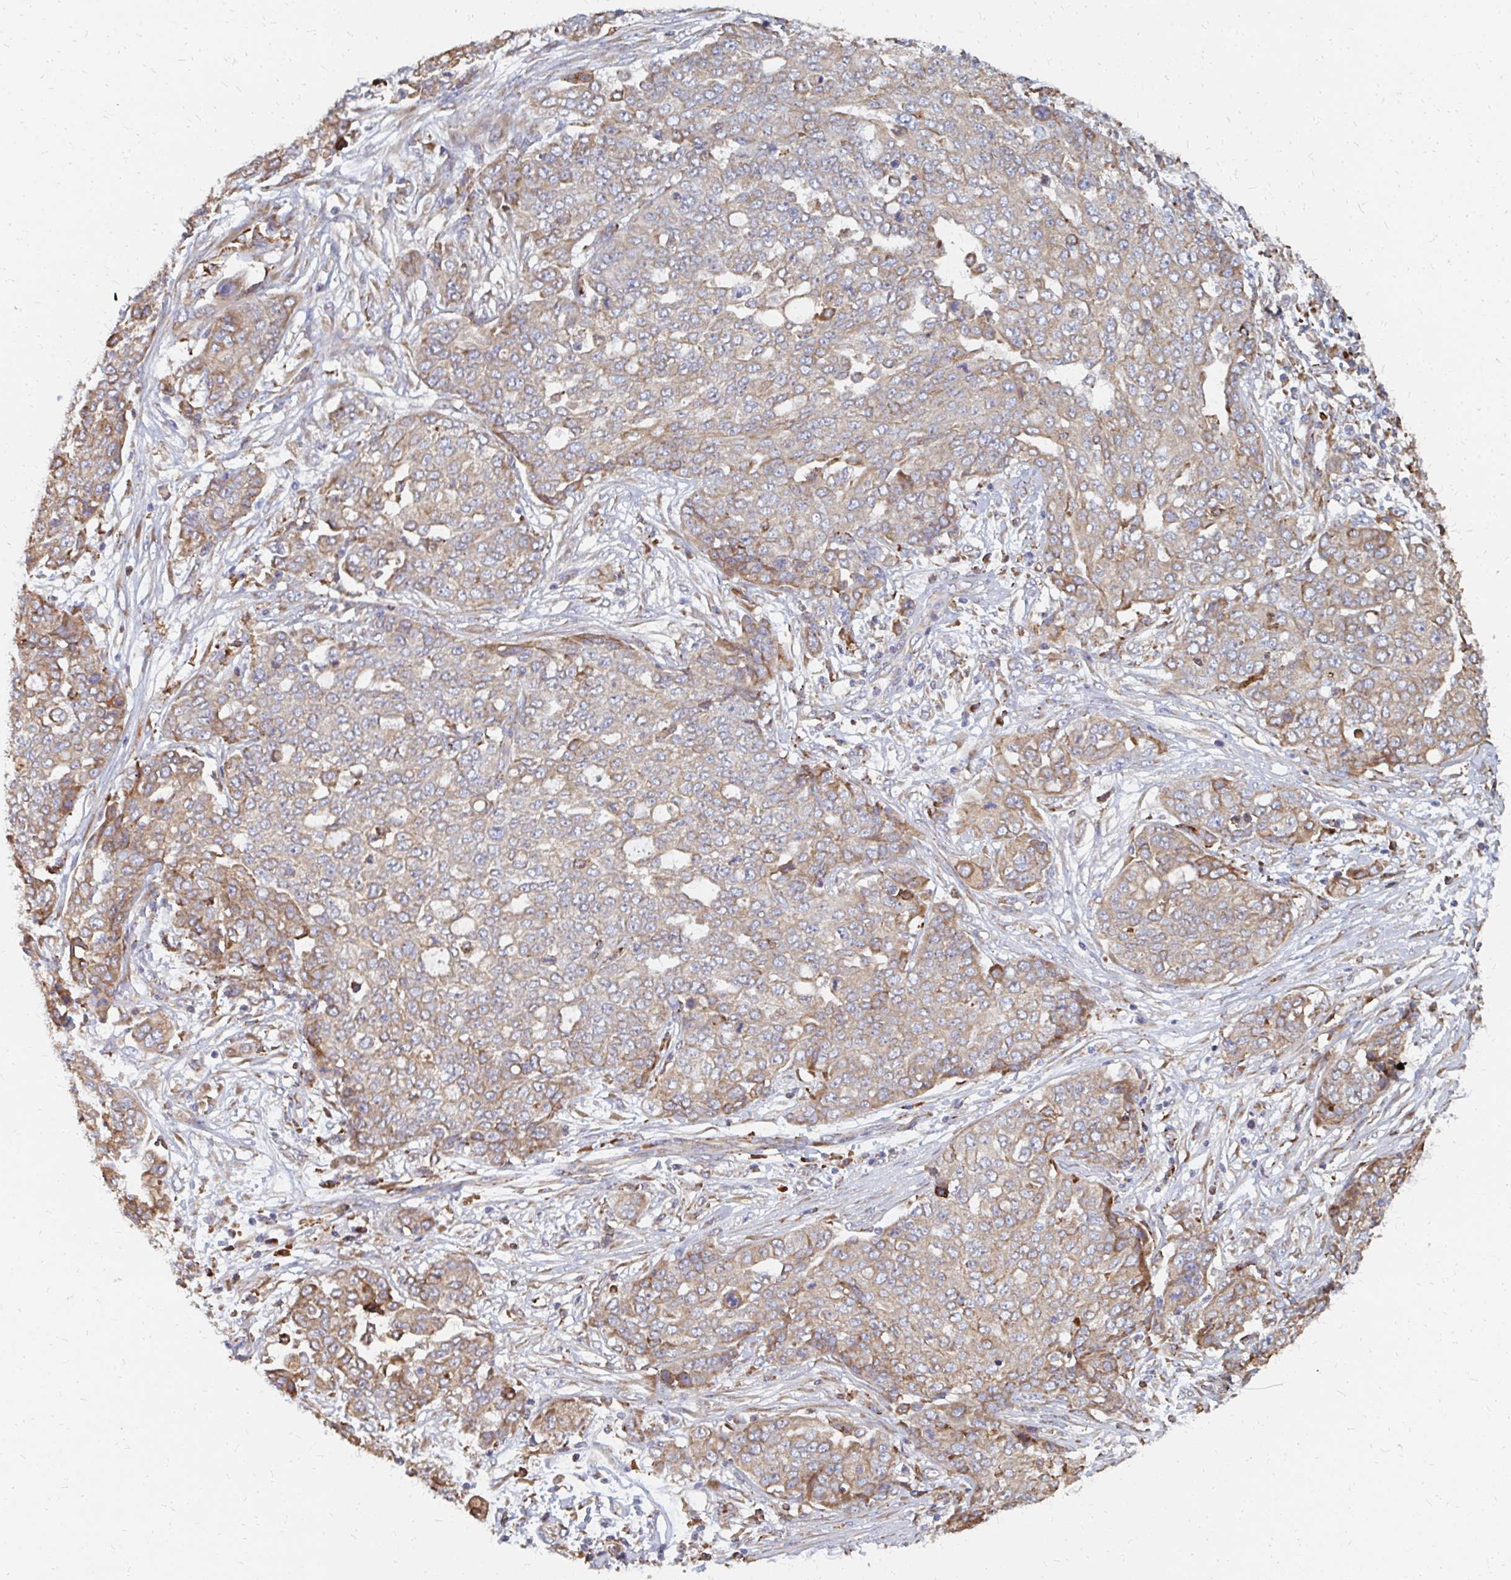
{"staining": {"intensity": "weak", "quantity": "25%-75%", "location": "cytoplasmic/membranous"}, "tissue": "ovarian cancer", "cell_type": "Tumor cells", "image_type": "cancer", "snomed": [{"axis": "morphology", "description": "Cystadenocarcinoma, serous, NOS"}, {"axis": "topography", "description": "Soft tissue"}, {"axis": "topography", "description": "Ovary"}], "caption": "A brown stain labels weak cytoplasmic/membranous staining of a protein in human ovarian cancer (serous cystadenocarcinoma) tumor cells. Using DAB (3,3'-diaminobenzidine) (brown) and hematoxylin (blue) stains, captured at high magnification using brightfield microscopy.", "gene": "PPP1R13L", "patient": {"sex": "female", "age": 57}}